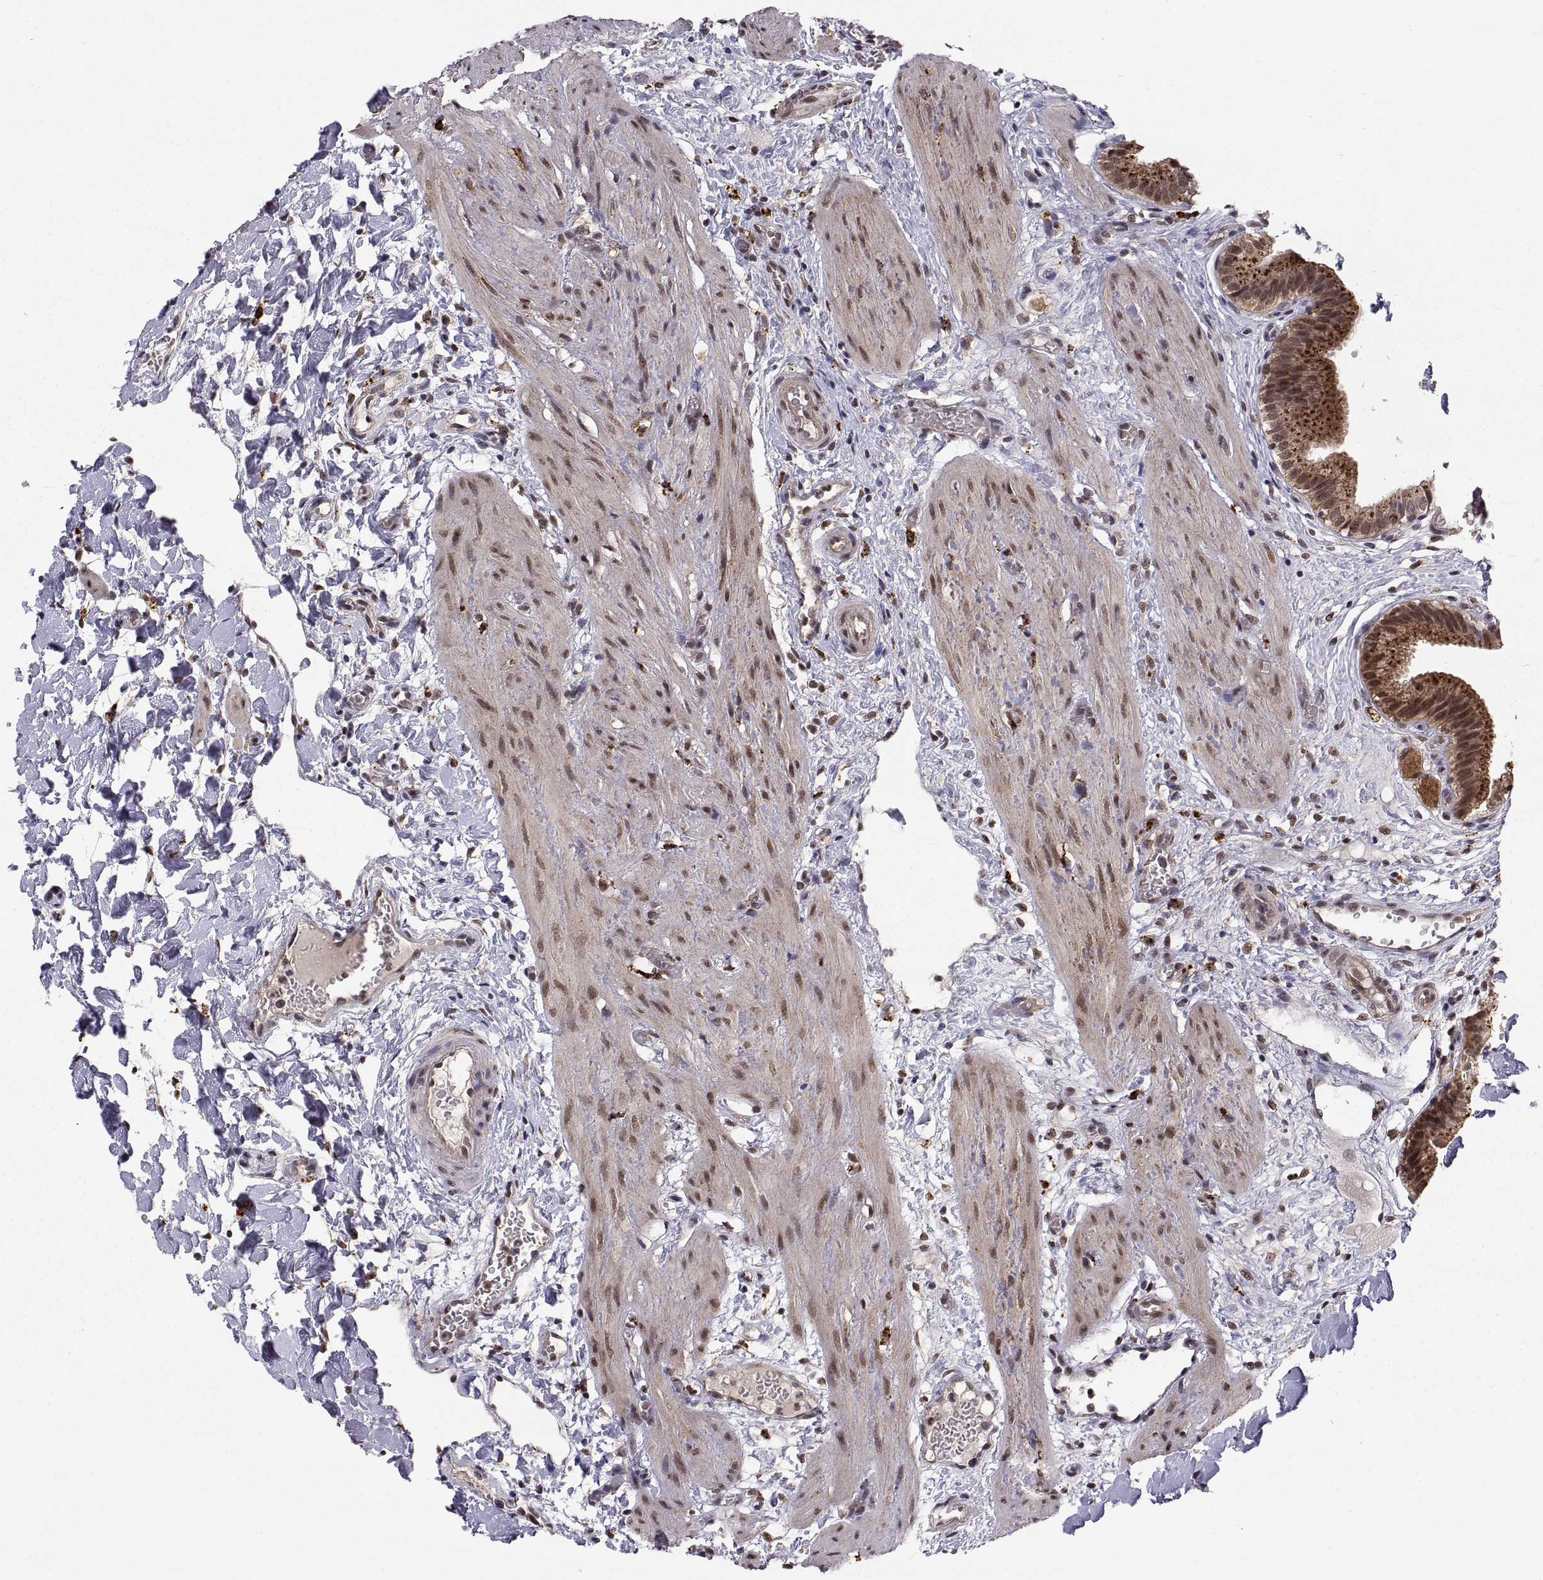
{"staining": {"intensity": "strong", "quantity": ">75%", "location": "cytoplasmic/membranous"}, "tissue": "gallbladder", "cell_type": "Glandular cells", "image_type": "normal", "snomed": [{"axis": "morphology", "description": "Normal tissue, NOS"}, {"axis": "topography", "description": "Gallbladder"}], "caption": "Gallbladder stained for a protein reveals strong cytoplasmic/membranous positivity in glandular cells.", "gene": "PSMC2", "patient": {"sex": "female", "age": 24}}